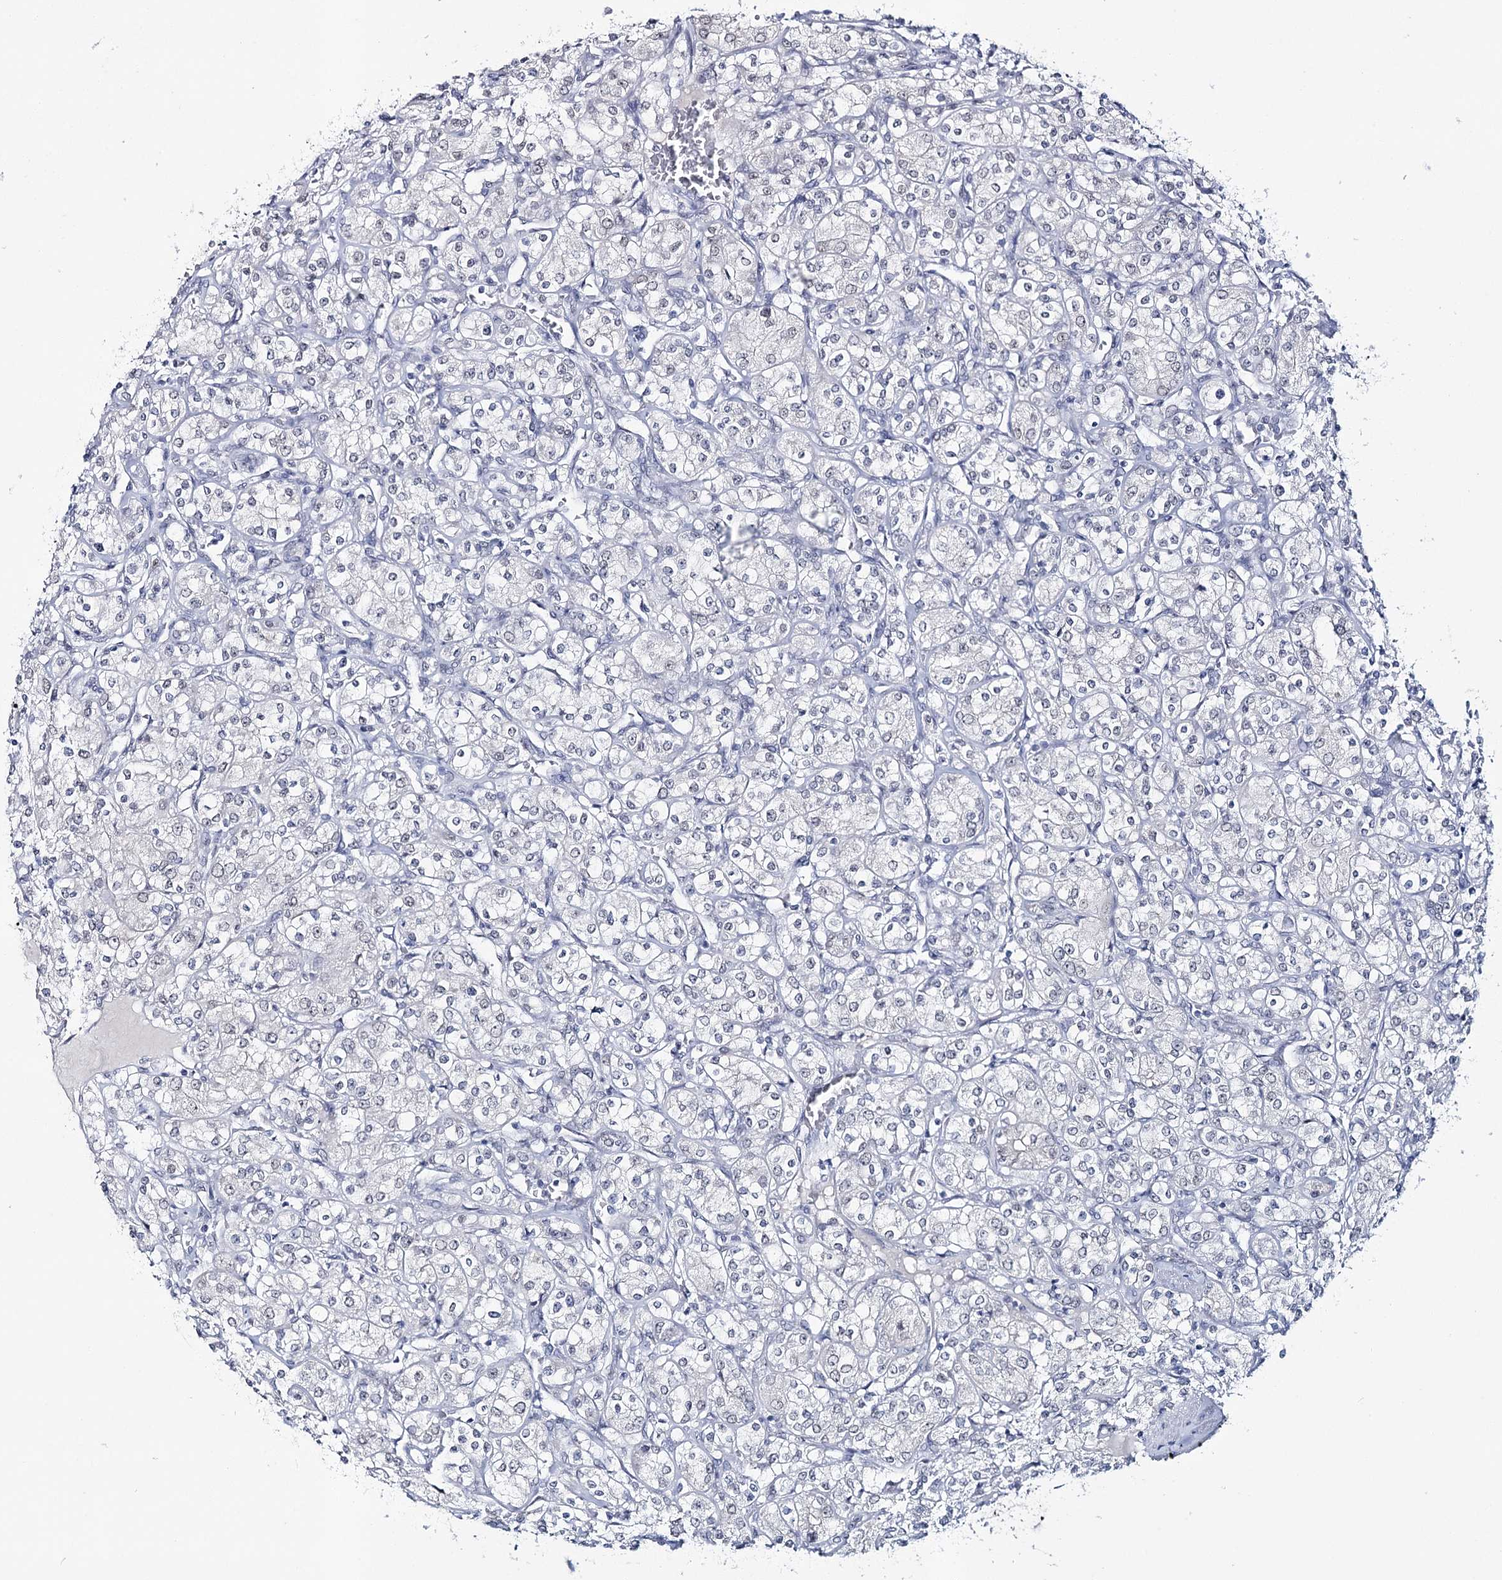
{"staining": {"intensity": "weak", "quantity": "<25%", "location": "nuclear"}, "tissue": "renal cancer", "cell_type": "Tumor cells", "image_type": "cancer", "snomed": [{"axis": "morphology", "description": "Adenocarcinoma, NOS"}, {"axis": "topography", "description": "Kidney"}], "caption": "Renal adenocarcinoma was stained to show a protein in brown. There is no significant positivity in tumor cells.", "gene": "ZC3H8", "patient": {"sex": "male", "age": 77}}